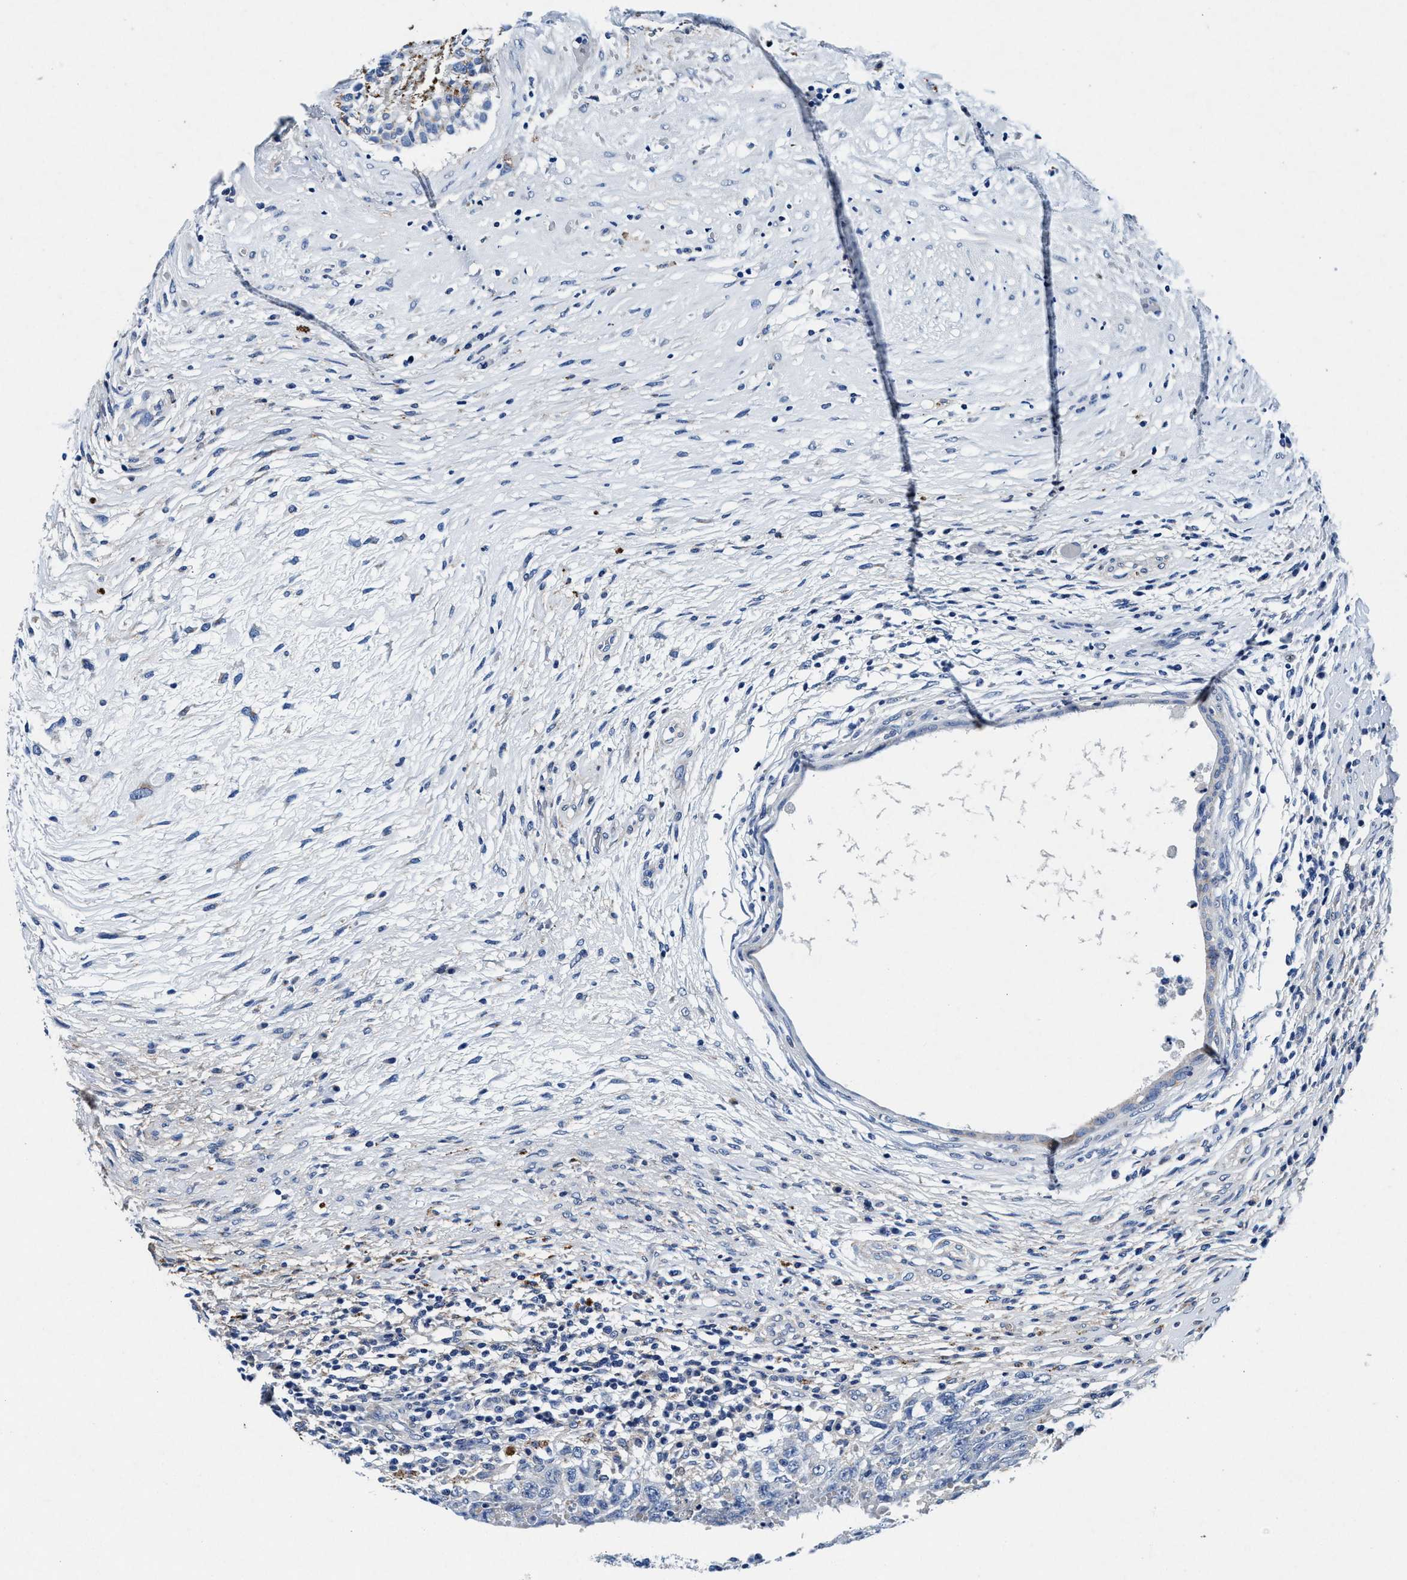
{"staining": {"intensity": "negative", "quantity": "none", "location": "none"}, "tissue": "testis cancer", "cell_type": "Tumor cells", "image_type": "cancer", "snomed": [{"axis": "morphology", "description": "Carcinoma, Embryonal, NOS"}, {"axis": "topography", "description": "Testis"}], "caption": "DAB immunohistochemical staining of testis embryonal carcinoma shows no significant expression in tumor cells. Brightfield microscopy of immunohistochemistry stained with DAB (3,3'-diaminobenzidine) (brown) and hematoxylin (blue), captured at high magnification.", "gene": "SLC8A1", "patient": {"sex": "male", "age": 26}}